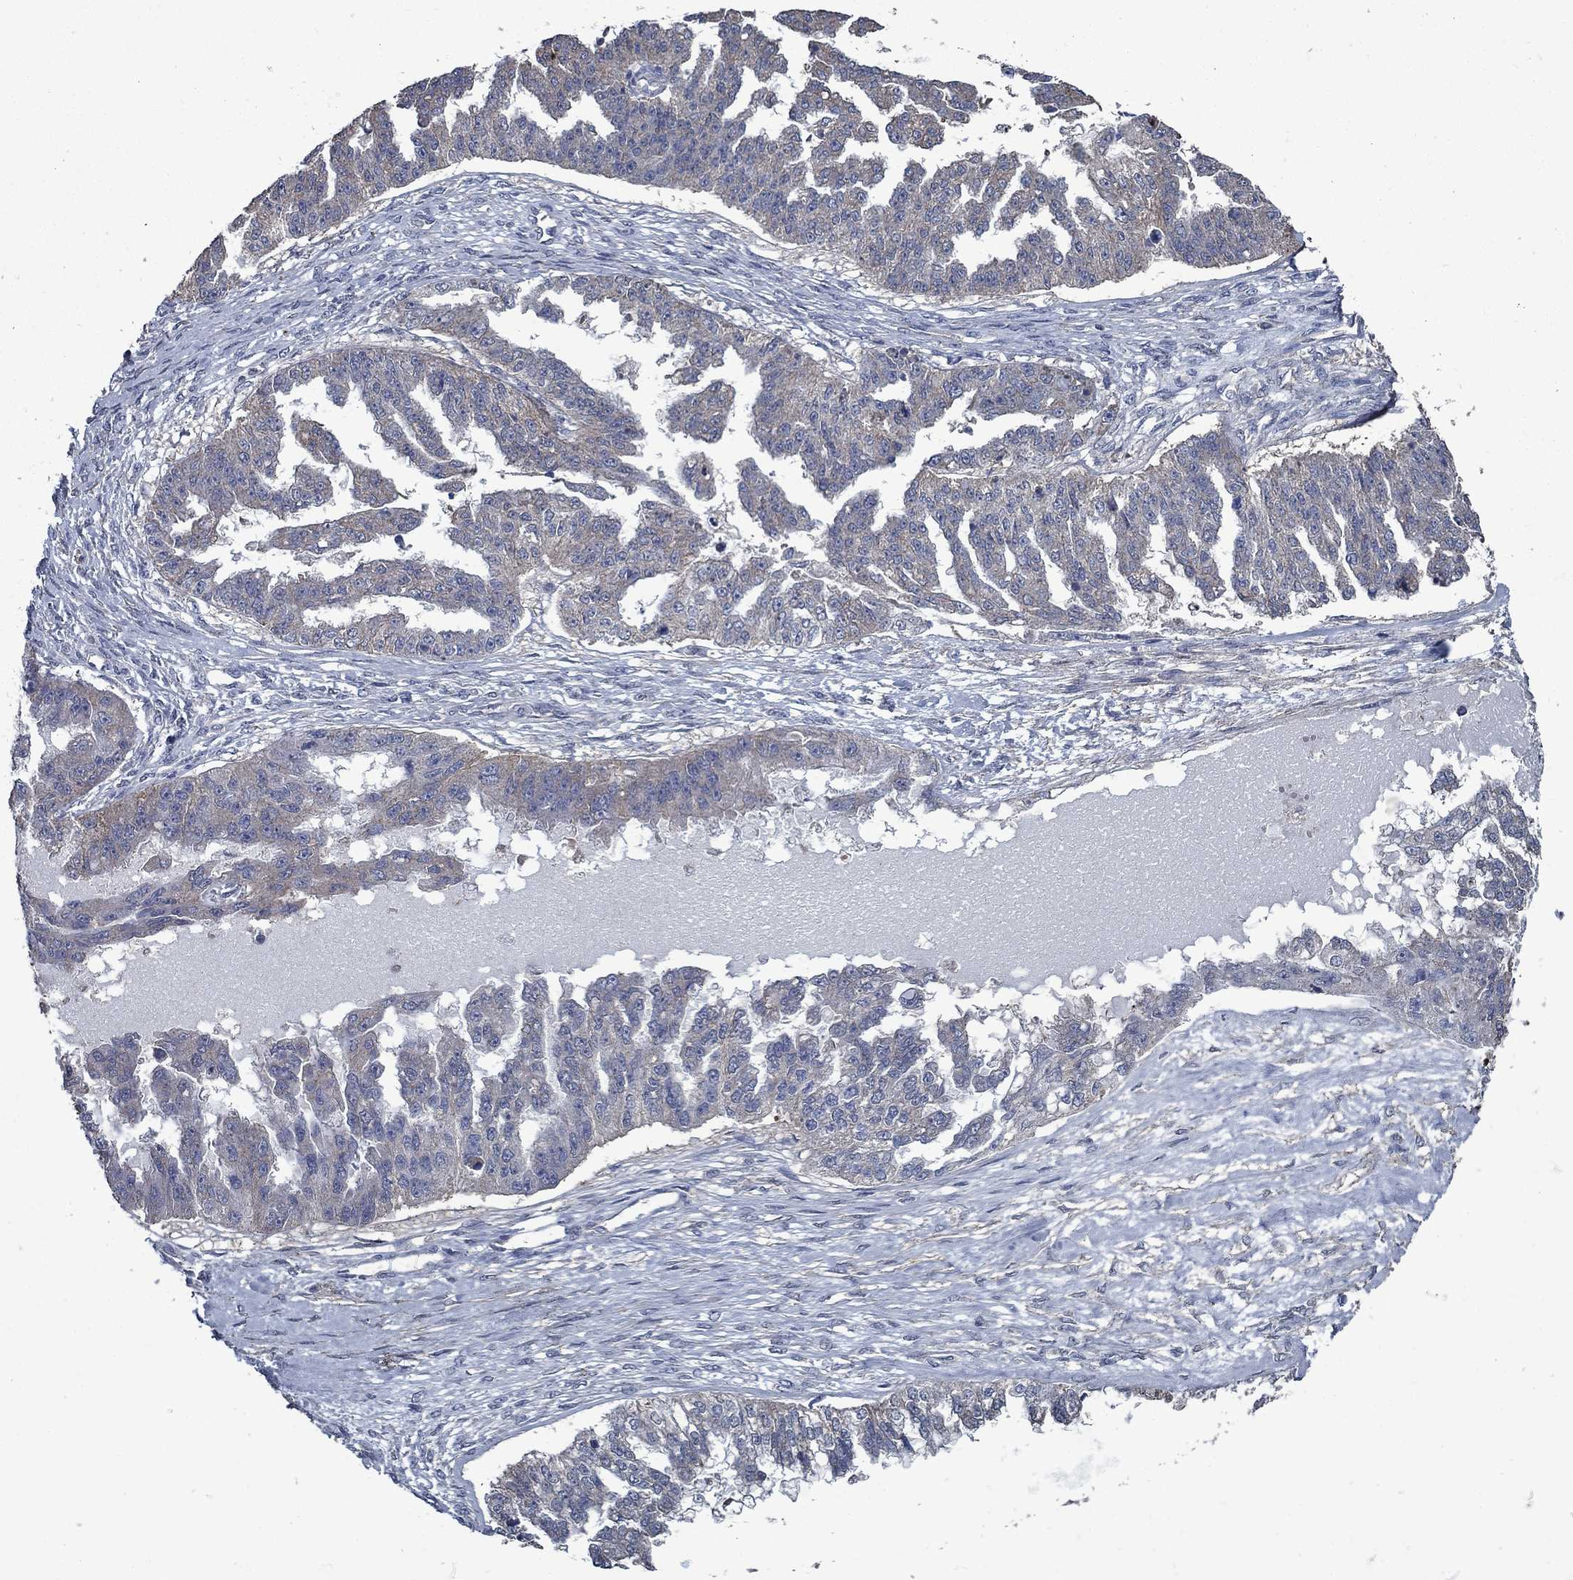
{"staining": {"intensity": "moderate", "quantity": "<25%", "location": "cytoplasmic/membranous"}, "tissue": "ovarian cancer", "cell_type": "Tumor cells", "image_type": "cancer", "snomed": [{"axis": "morphology", "description": "Cystadenocarcinoma, serous, NOS"}, {"axis": "topography", "description": "Ovary"}], "caption": "DAB immunohistochemical staining of ovarian cancer displays moderate cytoplasmic/membranous protein expression in approximately <25% of tumor cells. The staining was performed using DAB (3,3'-diaminobenzidine) to visualize the protein expression in brown, while the nuclei were stained in blue with hematoxylin (Magnification: 20x).", "gene": "SLC44A1", "patient": {"sex": "female", "age": 58}}